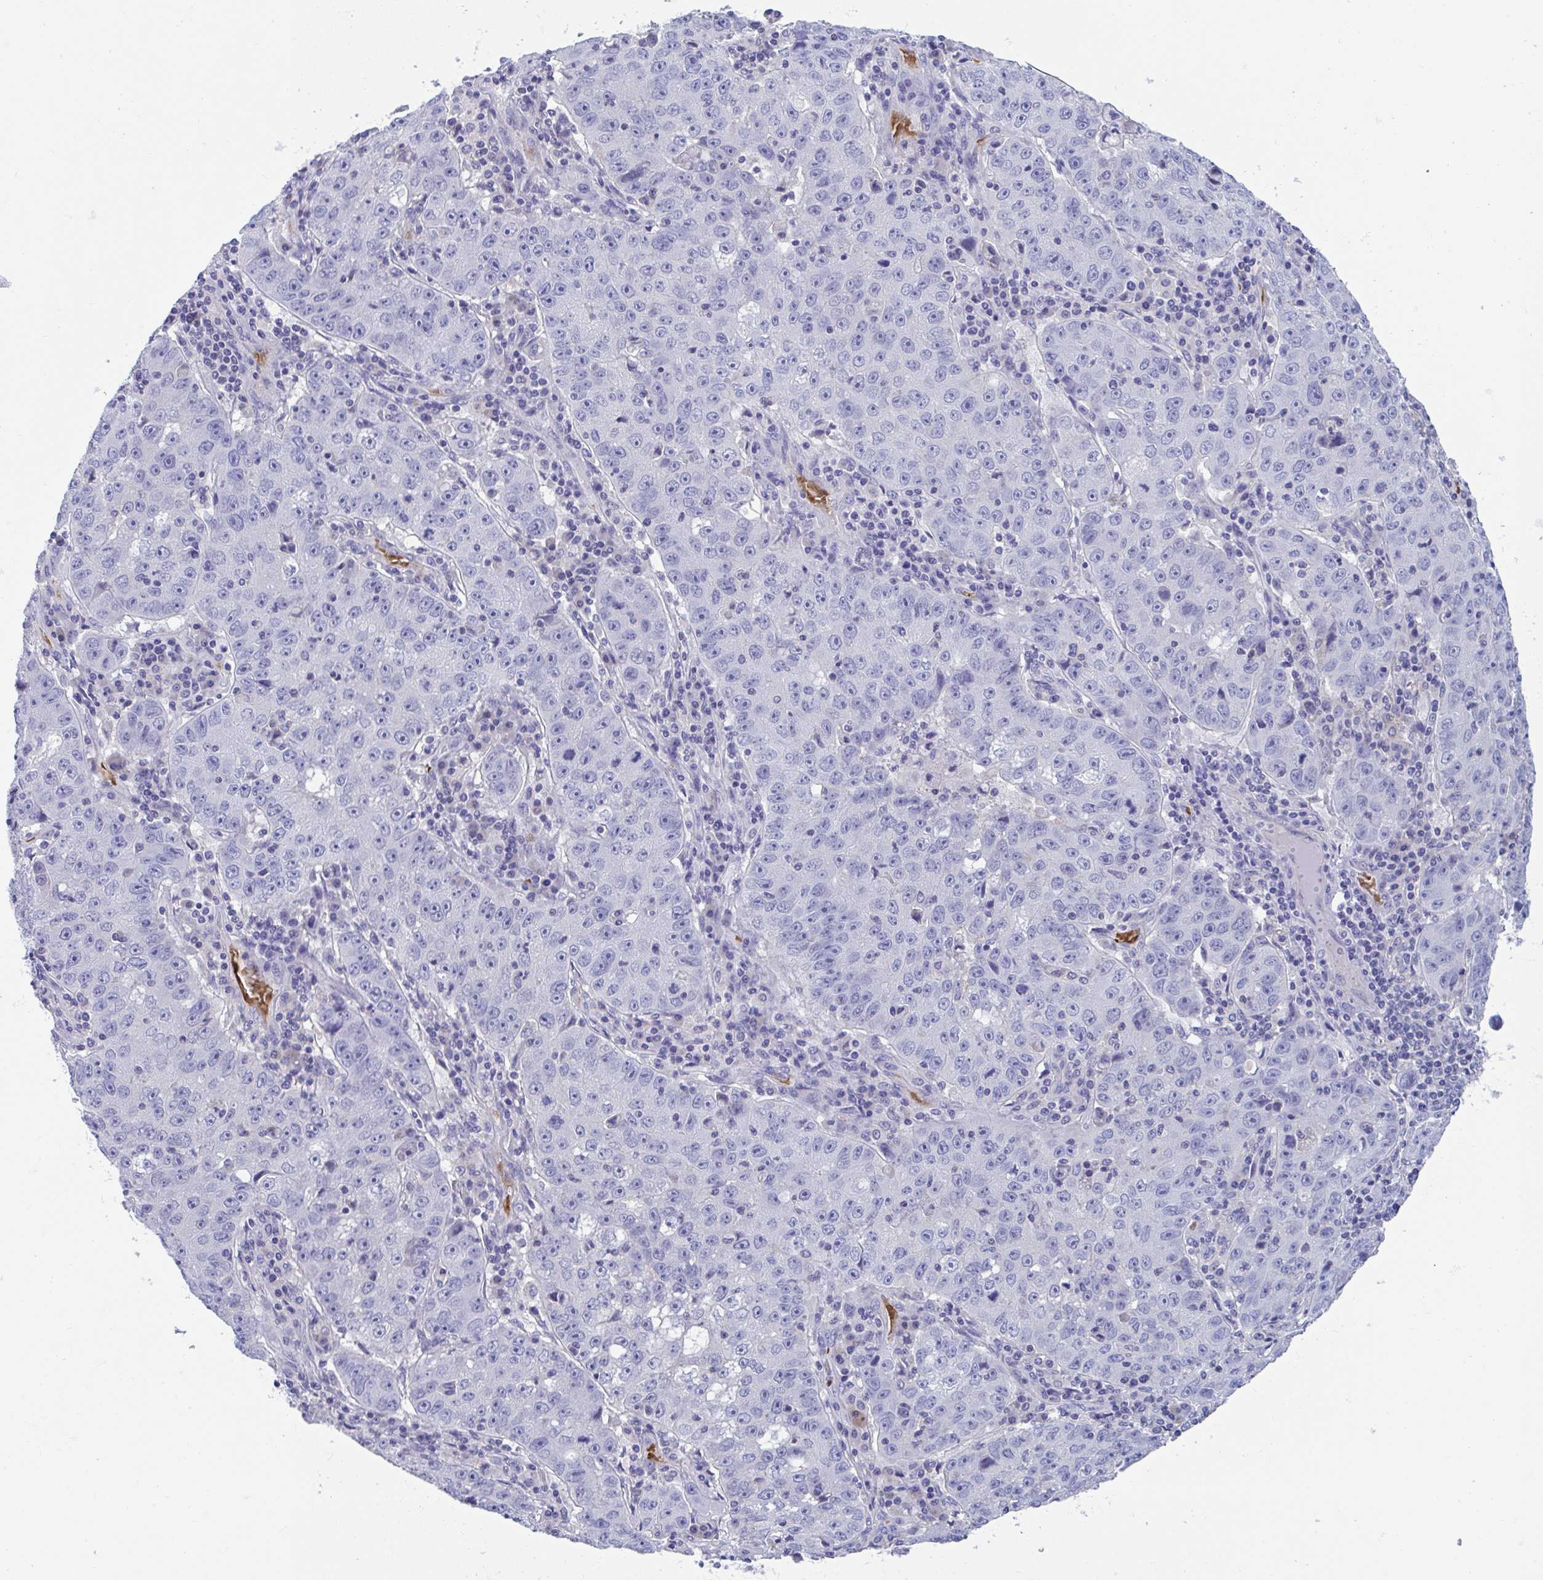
{"staining": {"intensity": "negative", "quantity": "none", "location": "none"}, "tissue": "lung cancer", "cell_type": "Tumor cells", "image_type": "cancer", "snomed": [{"axis": "morphology", "description": "Normal morphology"}, {"axis": "morphology", "description": "Adenocarcinoma, NOS"}, {"axis": "topography", "description": "Lymph node"}, {"axis": "topography", "description": "Lung"}], "caption": "Tumor cells show no significant expression in adenocarcinoma (lung).", "gene": "TTC30B", "patient": {"sex": "female", "age": 57}}